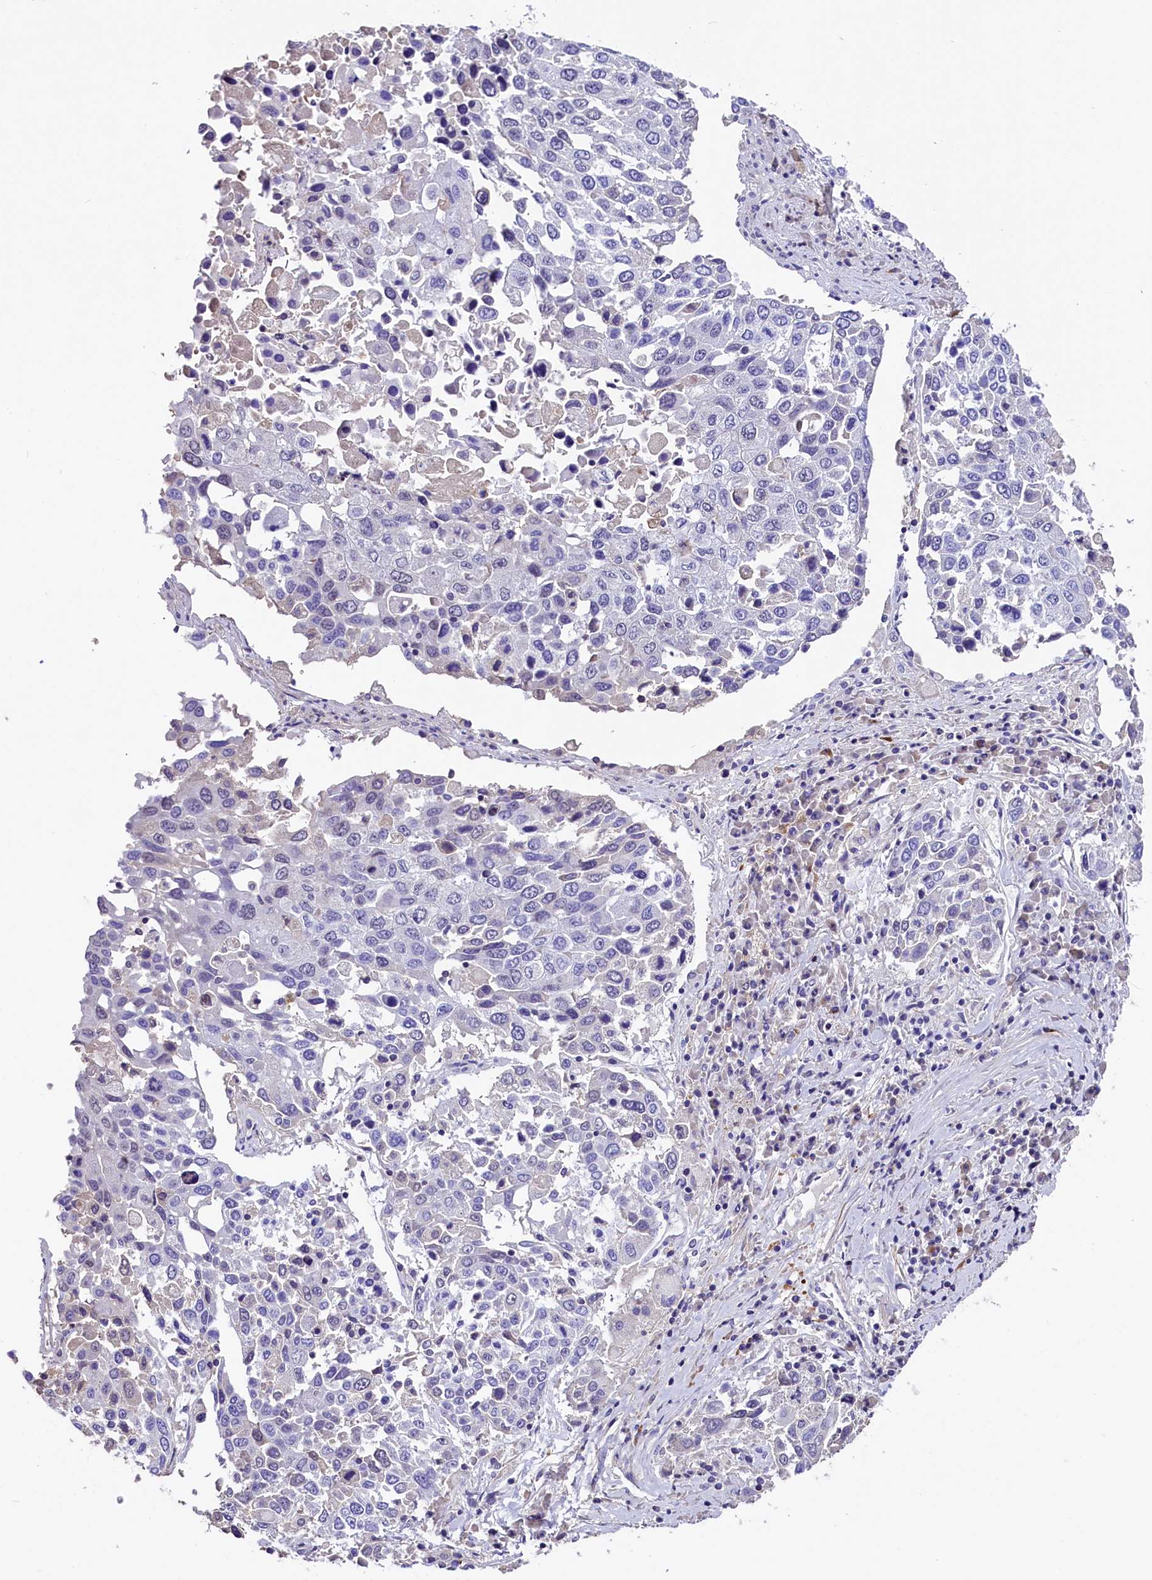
{"staining": {"intensity": "negative", "quantity": "none", "location": "none"}, "tissue": "lung cancer", "cell_type": "Tumor cells", "image_type": "cancer", "snomed": [{"axis": "morphology", "description": "Squamous cell carcinoma, NOS"}, {"axis": "topography", "description": "Lung"}], "caption": "Tumor cells are negative for protein expression in human lung cancer (squamous cell carcinoma).", "gene": "MEX3B", "patient": {"sex": "male", "age": 65}}